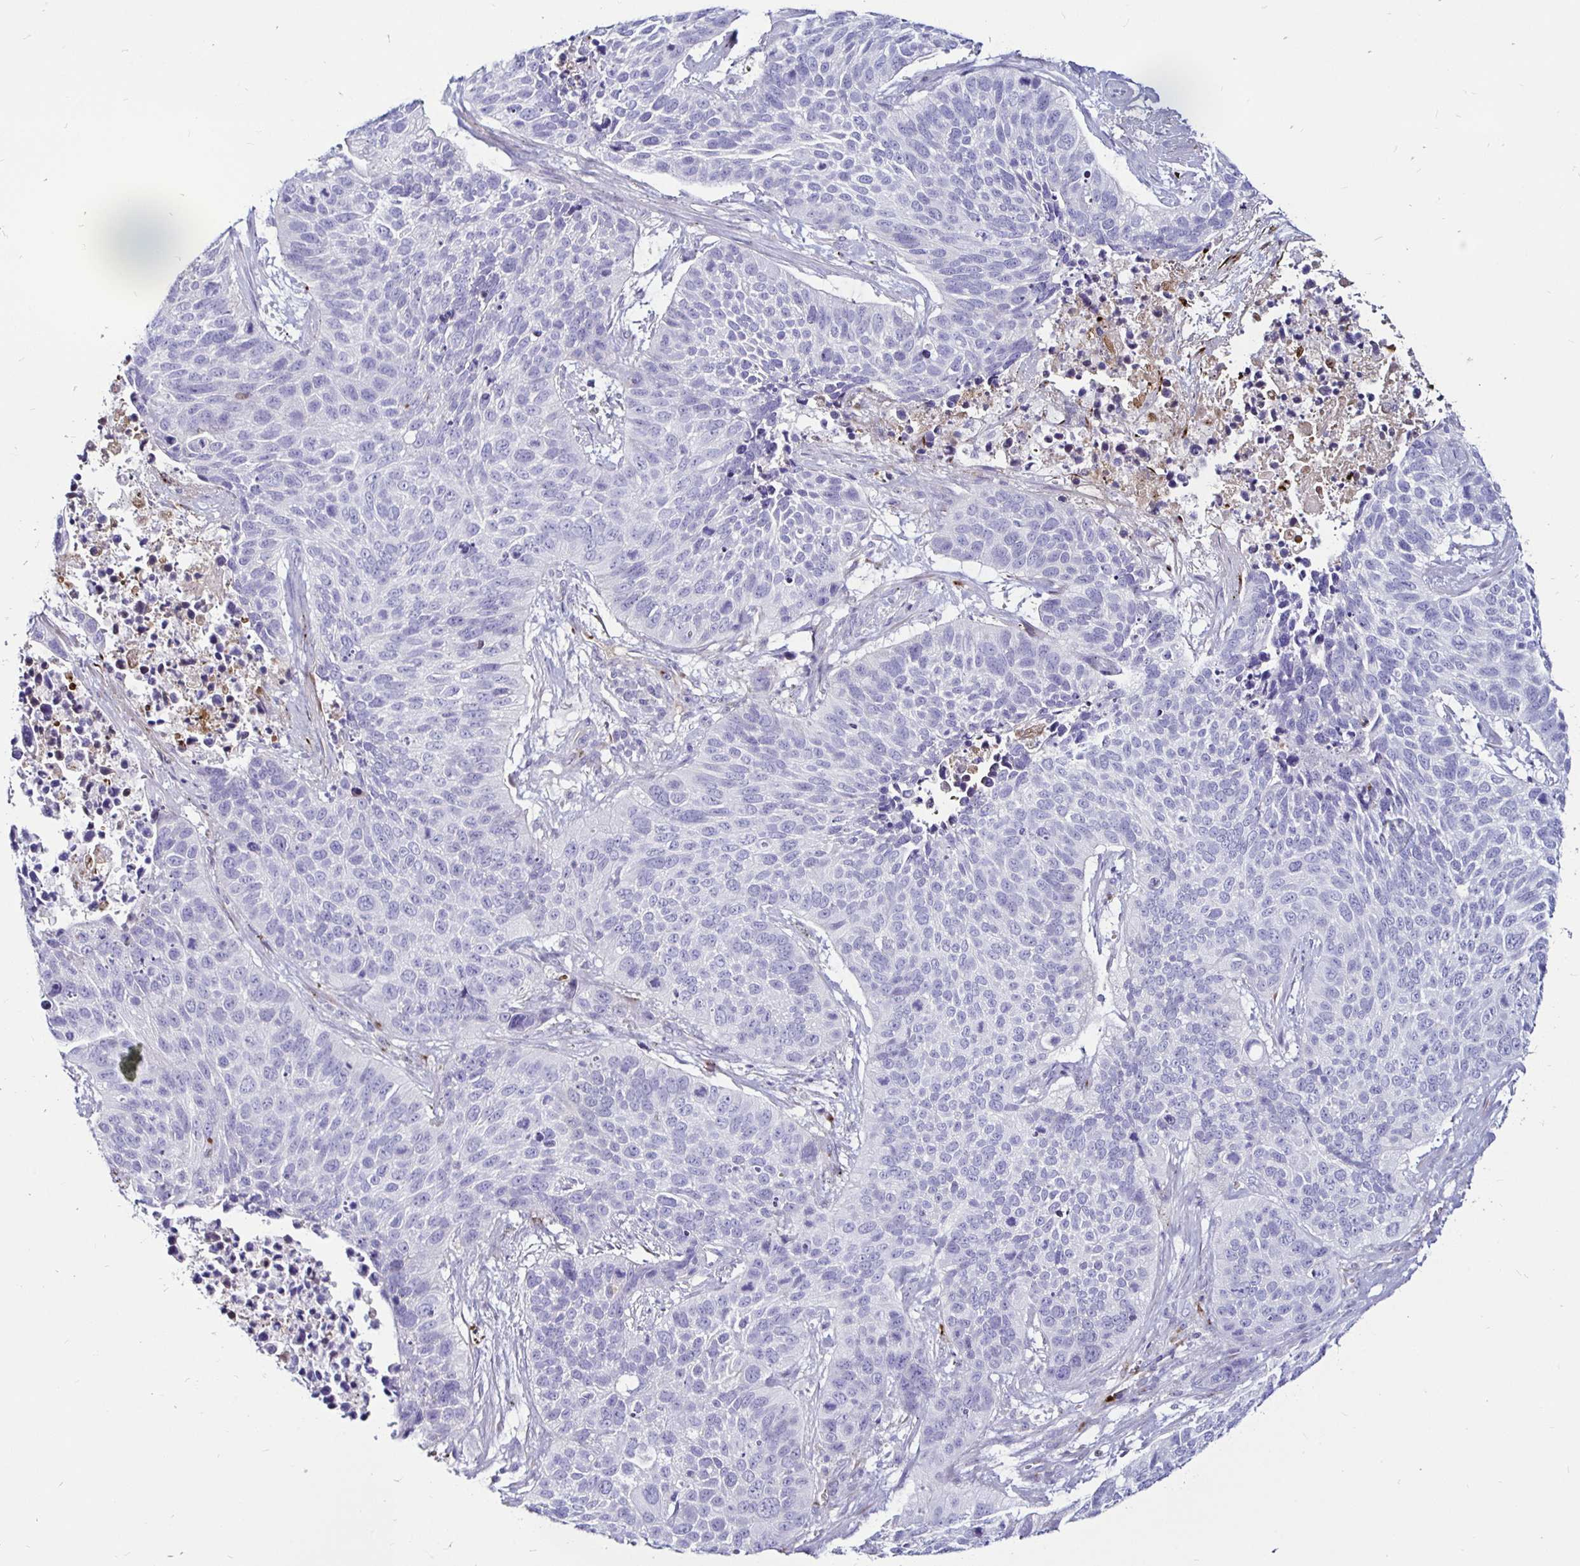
{"staining": {"intensity": "negative", "quantity": "none", "location": "none"}, "tissue": "lung cancer", "cell_type": "Tumor cells", "image_type": "cancer", "snomed": [{"axis": "morphology", "description": "Squamous cell carcinoma, NOS"}, {"axis": "topography", "description": "Lung"}], "caption": "Tumor cells are negative for protein expression in human lung squamous cell carcinoma. (Stains: DAB IHC with hematoxylin counter stain, Microscopy: brightfield microscopy at high magnification).", "gene": "TIMP1", "patient": {"sex": "male", "age": 62}}